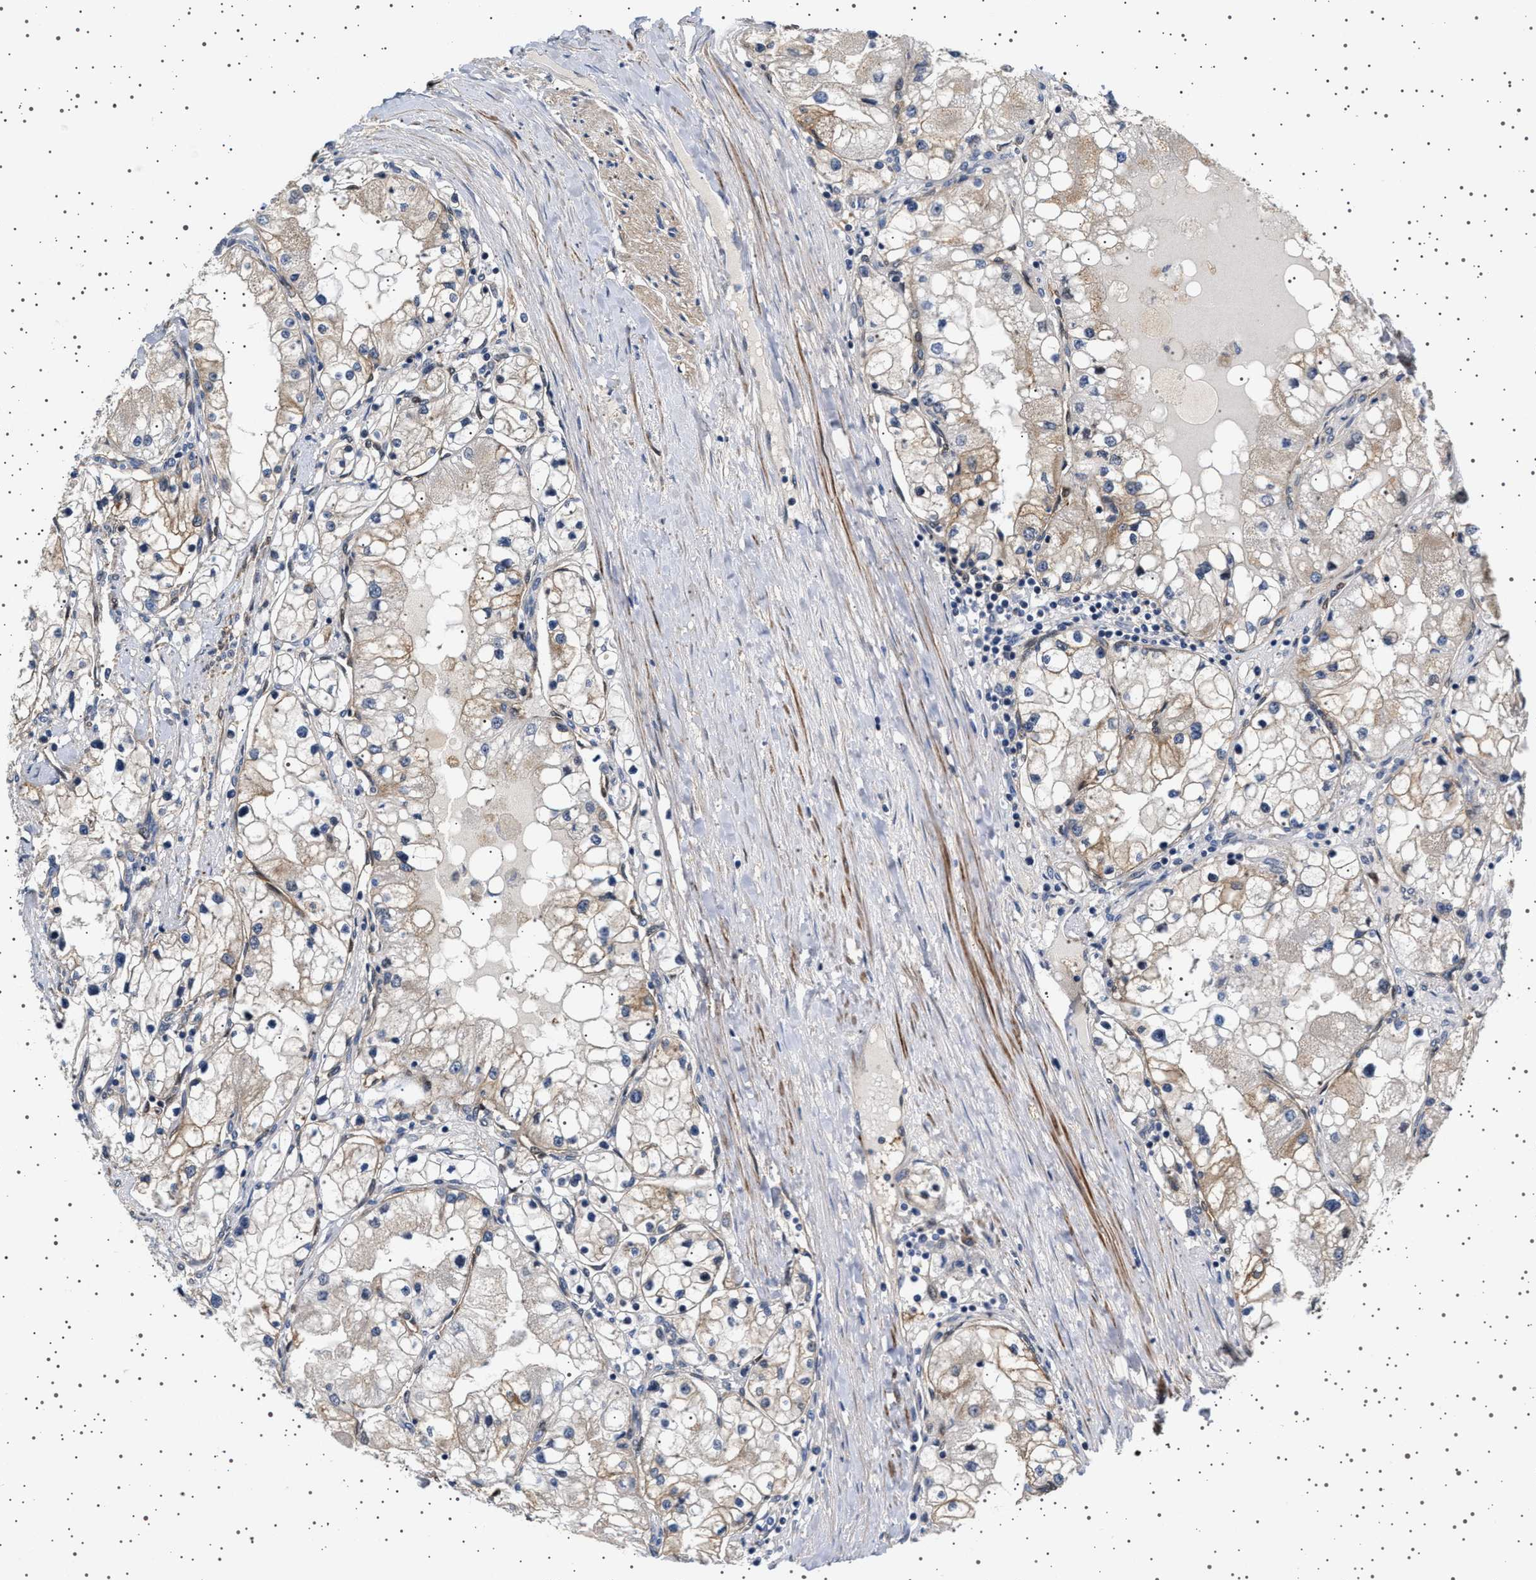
{"staining": {"intensity": "moderate", "quantity": "<25%", "location": "cytoplasmic/membranous"}, "tissue": "renal cancer", "cell_type": "Tumor cells", "image_type": "cancer", "snomed": [{"axis": "morphology", "description": "Adenocarcinoma, NOS"}, {"axis": "topography", "description": "Kidney"}], "caption": "A high-resolution micrograph shows immunohistochemistry (IHC) staining of renal cancer (adenocarcinoma), which shows moderate cytoplasmic/membranous staining in approximately <25% of tumor cells.", "gene": "BAG3", "patient": {"sex": "male", "age": 68}}